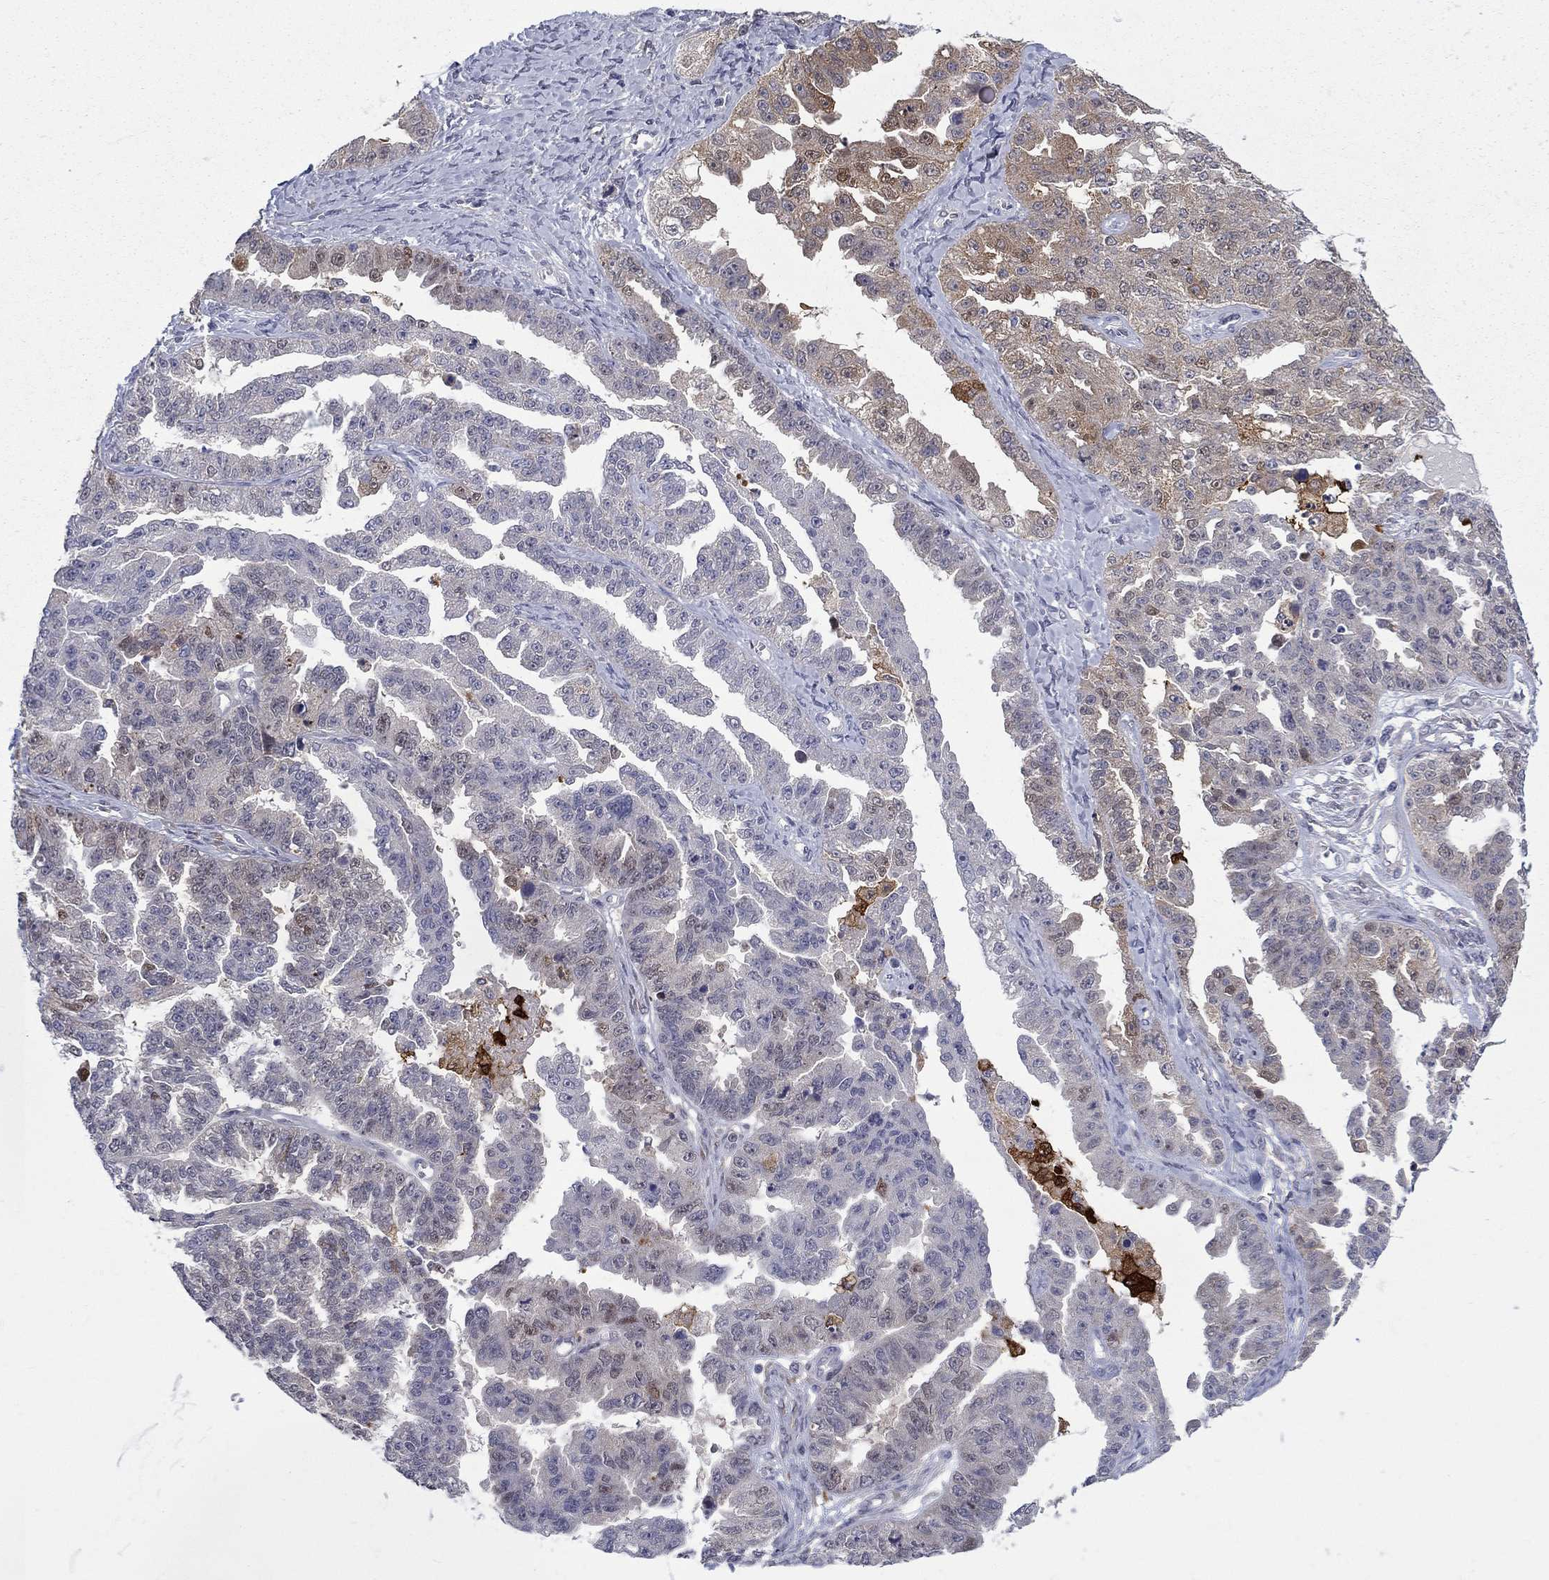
{"staining": {"intensity": "strong", "quantity": "<25%", "location": "cytoplasmic/membranous"}, "tissue": "ovarian cancer", "cell_type": "Tumor cells", "image_type": "cancer", "snomed": [{"axis": "morphology", "description": "Cystadenocarcinoma, serous, NOS"}, {"axis": "topography", "description": "Ovary"}], "caption": "Immunohistochemical staining of ovarian serous cystadenocarcinoma displays medium levels of strong cytoplasmic/membranous positivity in about <25% of tumor cells.", "gene": "PCBP3", "patient": {"sex": "female", "age": 58}}